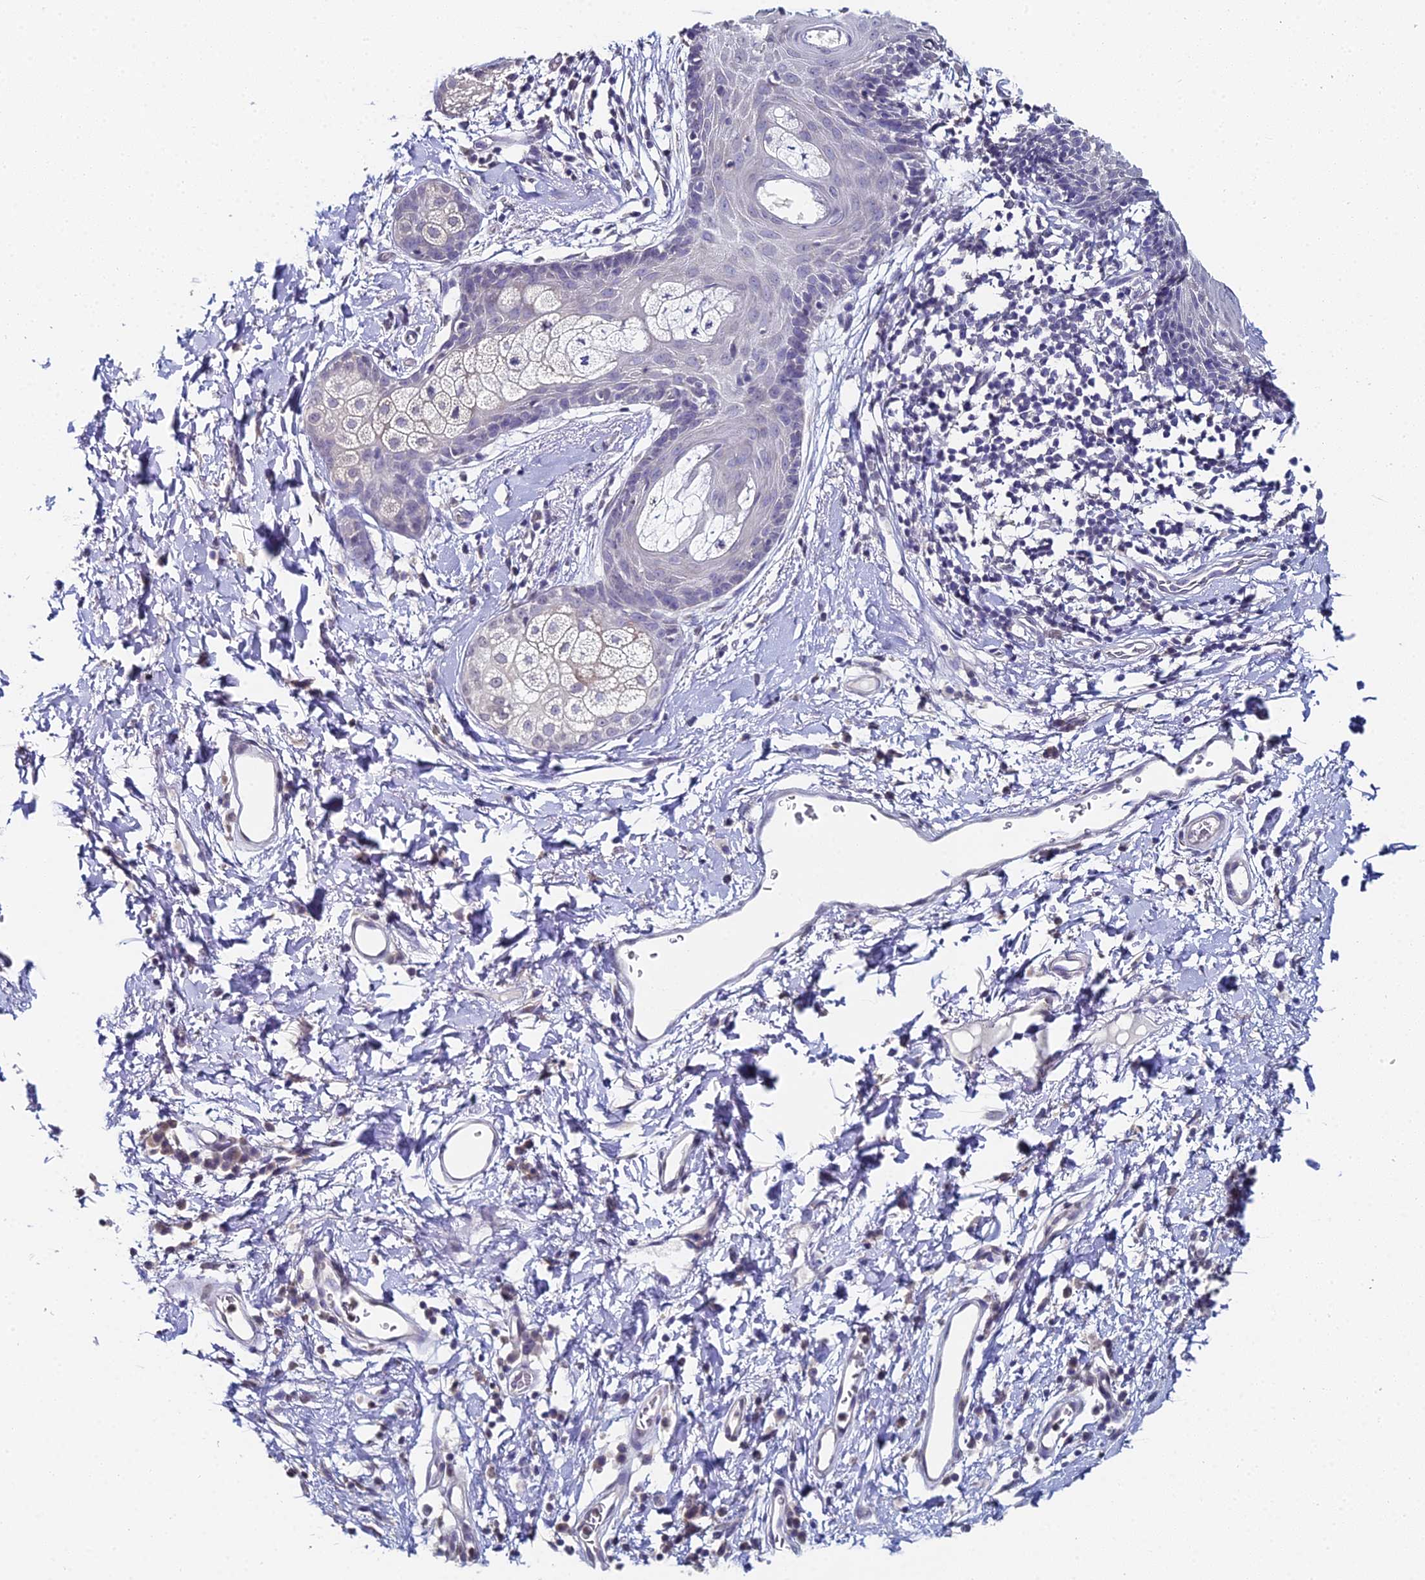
{"staining": {"intensity": "negative", "quantity": "none", "location": "none"}, "tissue": "skin", "cell_type": "Epidermal cells", "image_type": "normal", "snomed": [{"axis": "morphology", "description": "Normal tissue, NOS"}, {"axis": "topography", "description": "Vulva"}], "caption": "Skin stained for a protein using immunohistochemistry (IHC) shows no staining epidermal cells.", "gene": "PRR22", "patient": {"sex": "female", "age": 66}}